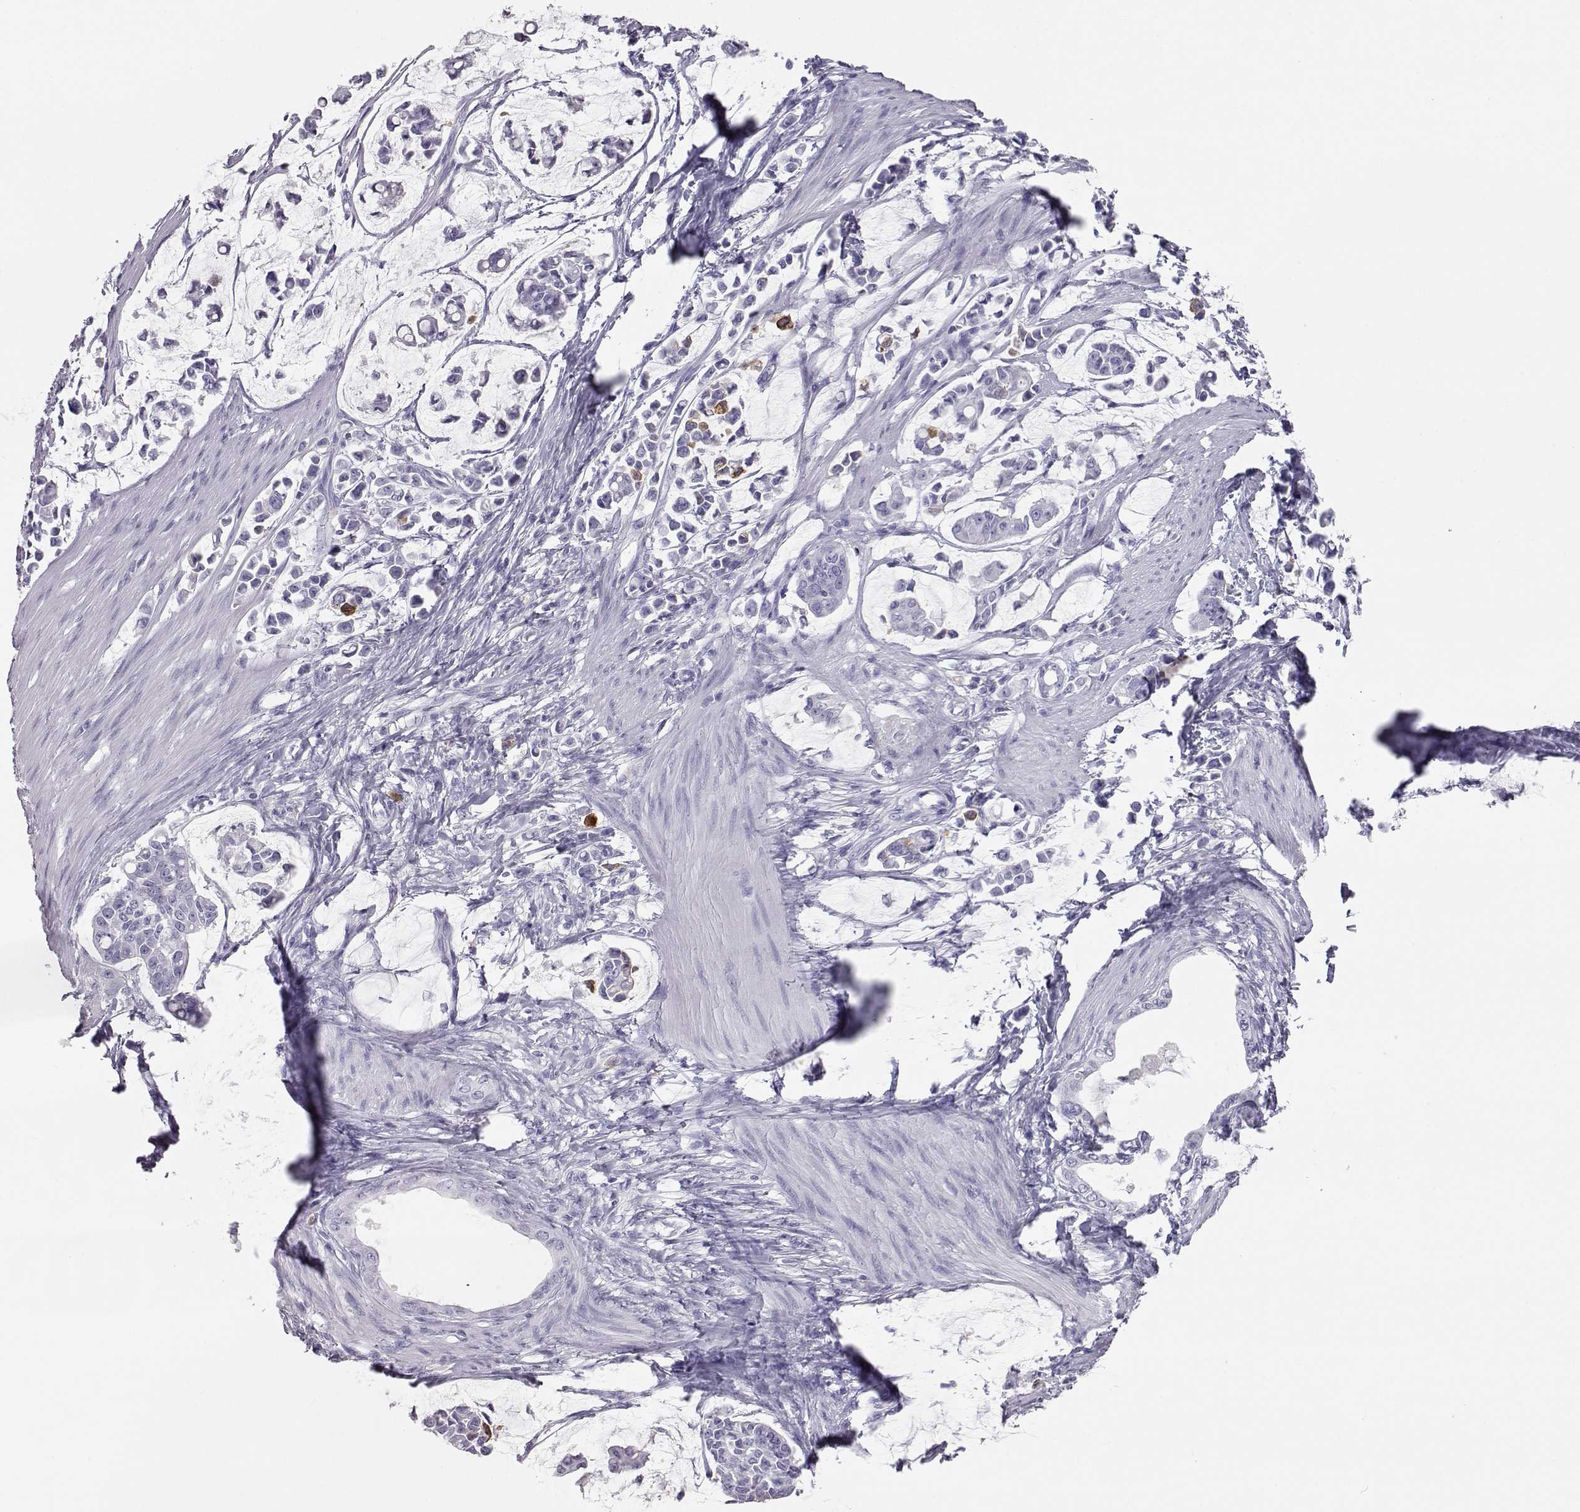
{"staining": {"intensity": "negative", "quantity": "none", "location": "none"}, "tissue": "stomach cancer", "cell_type": "Tumor cells", "image_type": "cancer", "snomed": [{"axis": "morphology", "description": "Adenocarcinoma, NOS"}, {"axis": "topography", "description": "Stomach"}], "caption": "Adenocarcinoma (stomach) stained for a protein using immunohistochemistry (IHC) exhibits no expression tumor cells.", "gene": "ITLN2", "patient": {"sex": "male", "age": 82}}